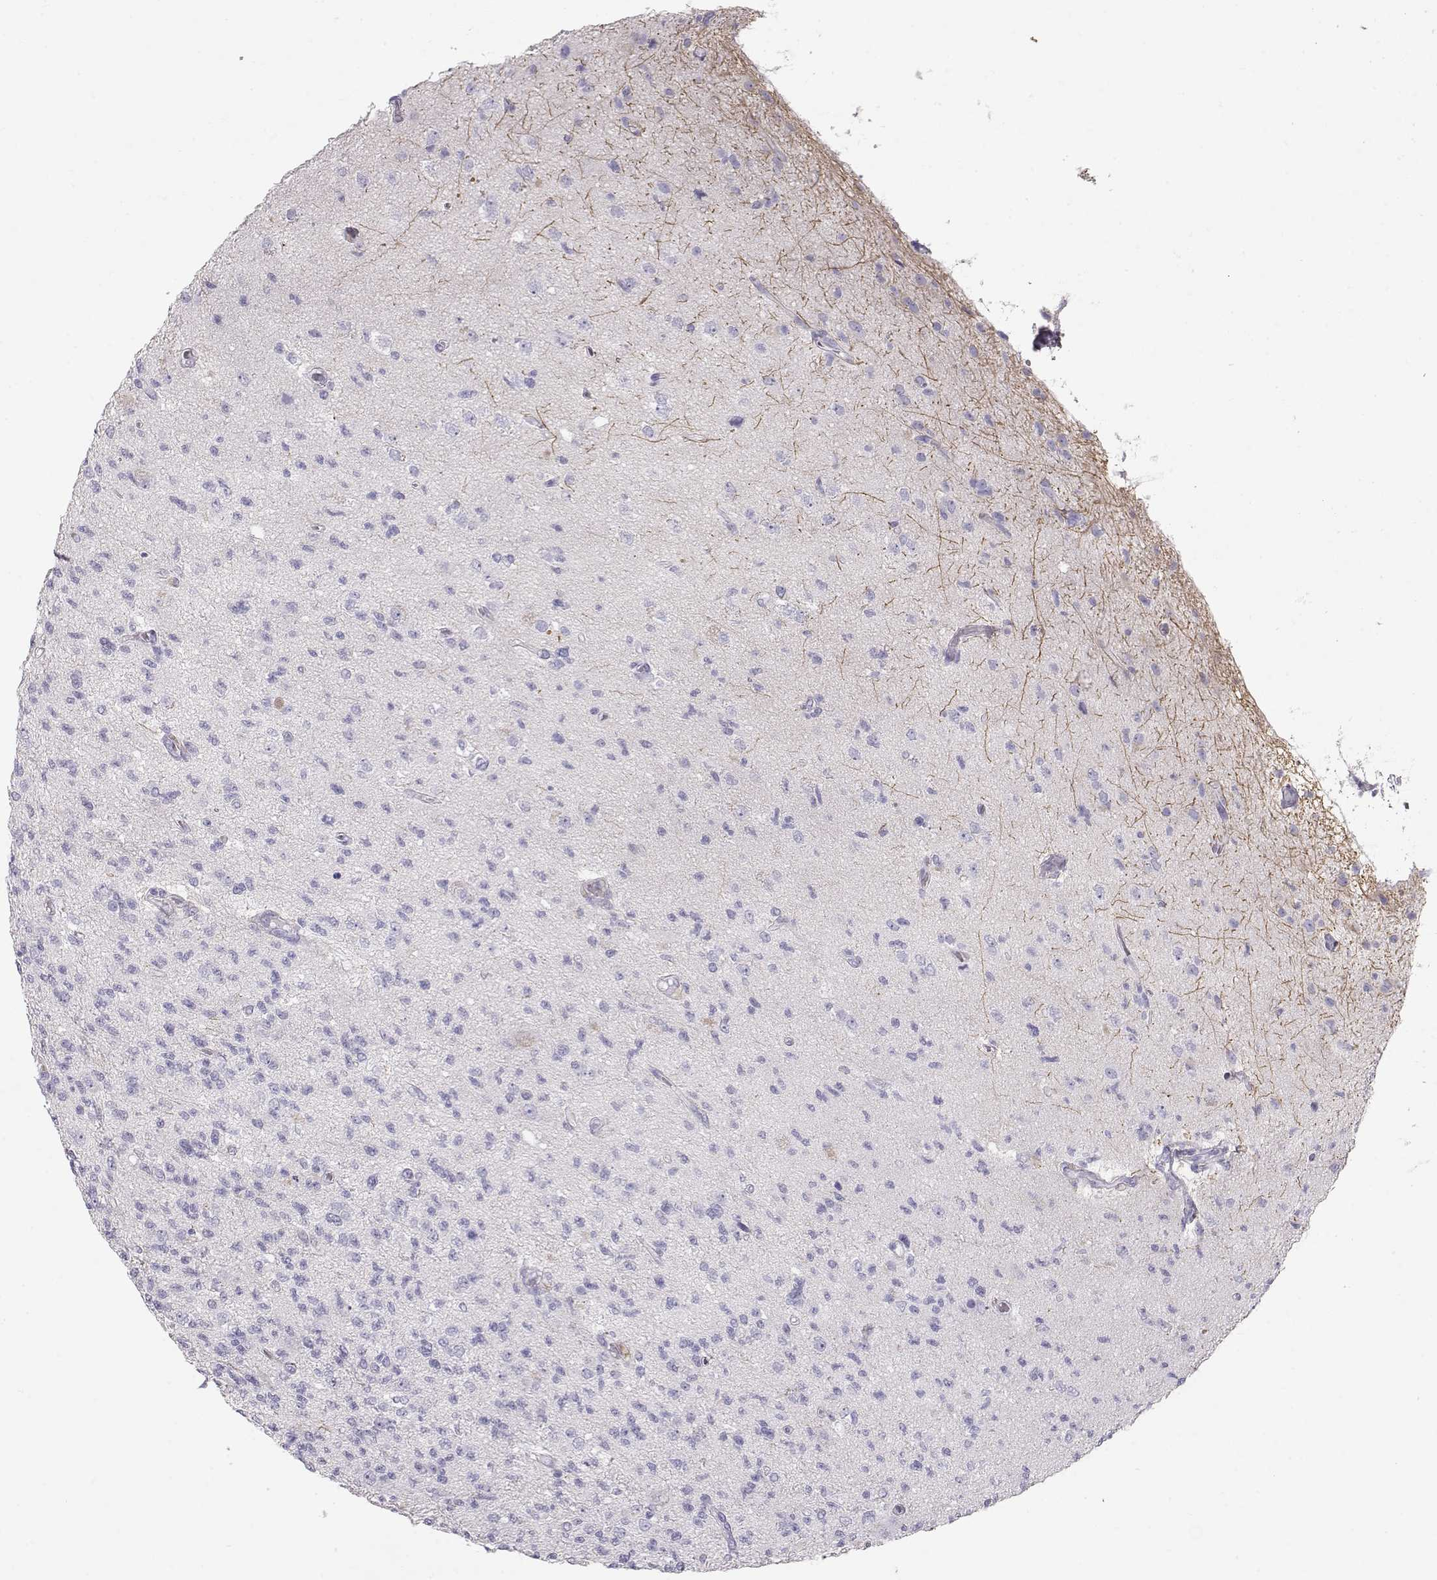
{"staining": {"intensity": "negative", "quantity": "none", "location": "none"}, "tissue": "glioma", "cell_type": "Tumor cells", "image_type": "cancer", "snomed": [{"axis": "morphology", "description": "Glioma, malignant, High grade"}, {"axis": "topography", "description": "Brain"}], "caption": "Malignant glioma (high-grade) stained for a protein using immunohistochemistry (IHC) shows no staining tumor cells.", "gene": "SLITRK3", "patient": {"sex": "male", "age": 56}}